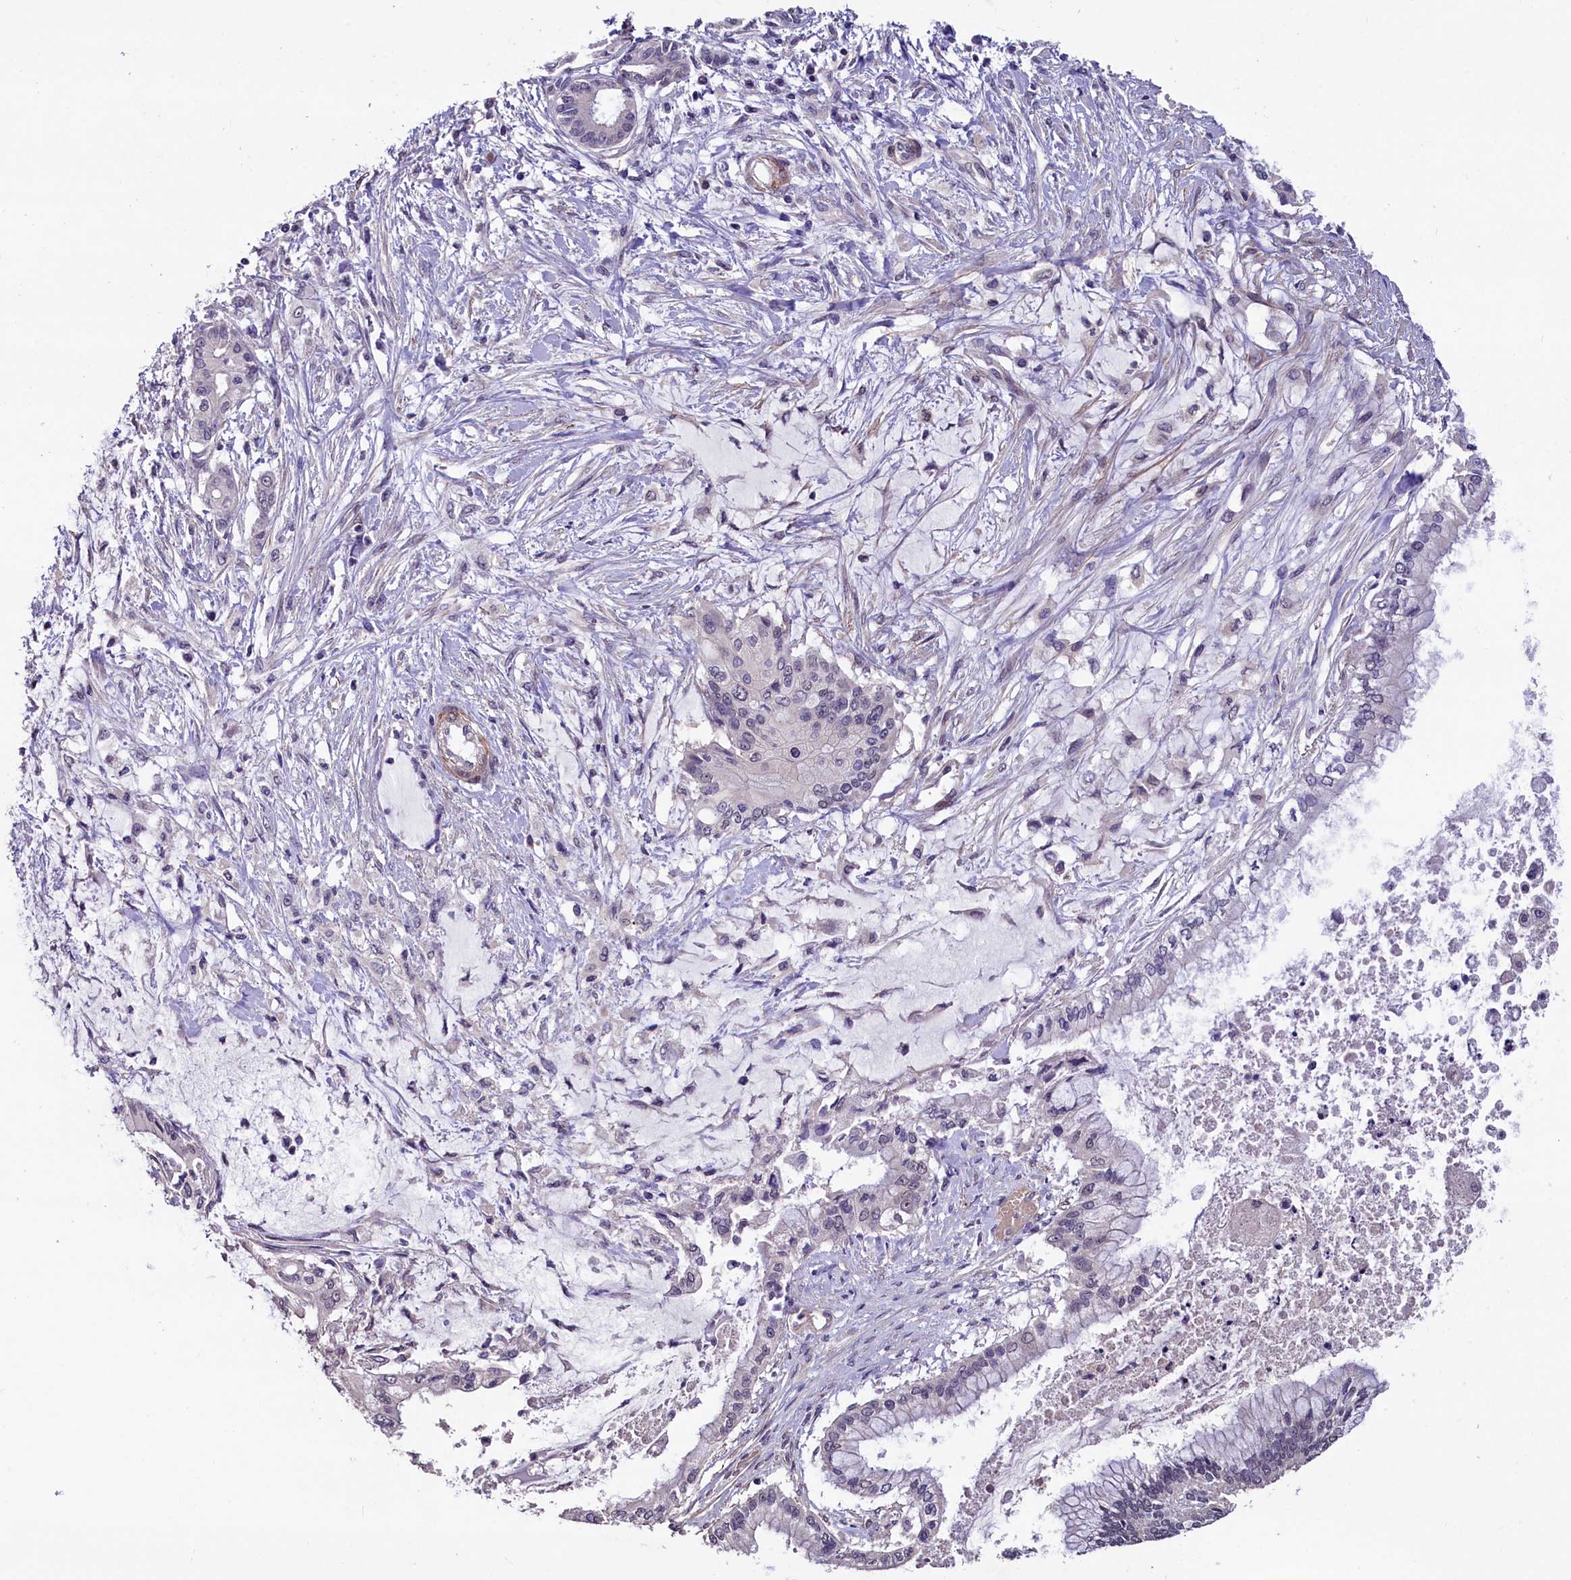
{"staining": {"intensity": "negative", "quantity": "none", "location": "none"}, "tissue": "pancreatic cancer", "cell_type": "Tumor cells", "image_type": "cancer", "snomed": [{"axis": "morphology", "description": "Adenocarcinoma, NOS"}, {"axis": "topography", "description": "Pancreas"}], "caption": "Protein analysis of pancreatic cancer shows no significant staining in tumor cells.", "gene": "SLC39A6", "patient": {"sex": "male", "age": 46}}